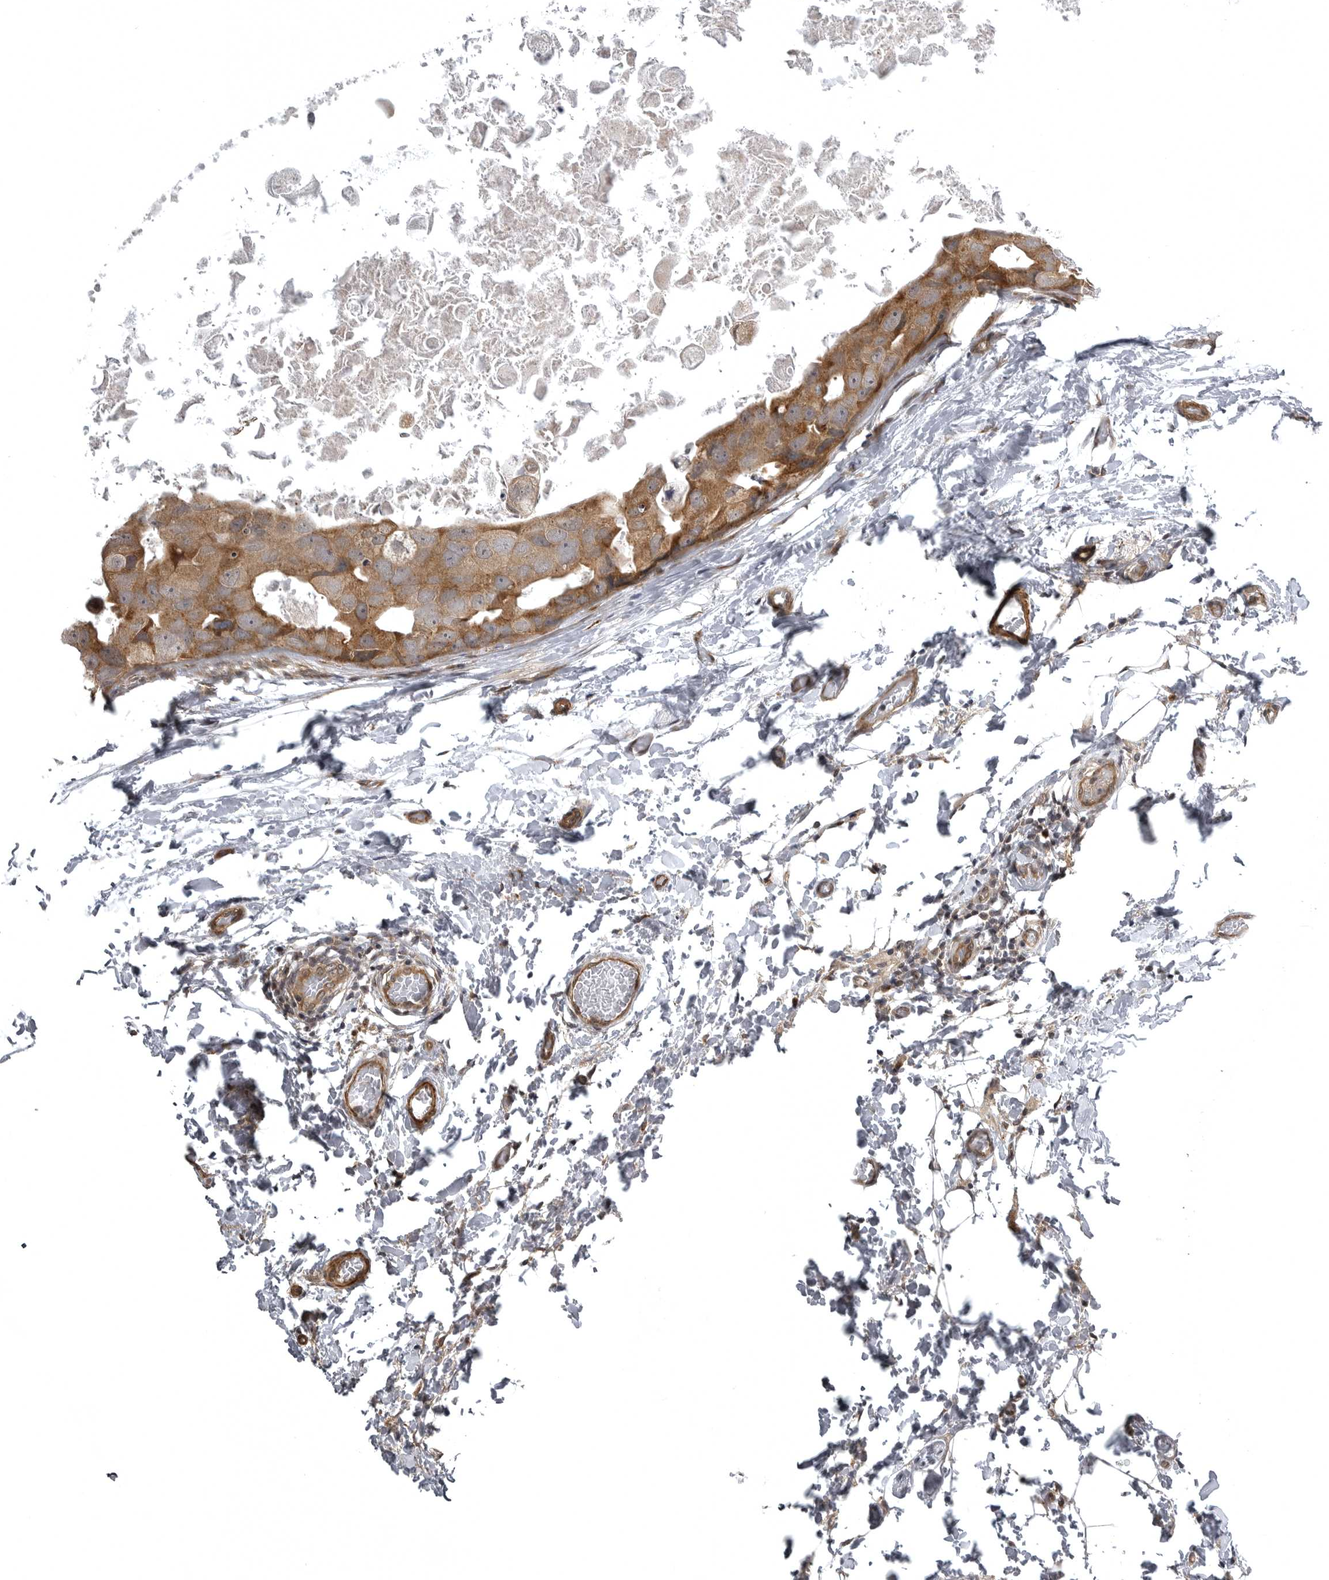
{"staining": {"intensity": "moderate", "quantity": ">75%", "location": "cytoplasmic/membranous"}, "tissue": "breast cancer", "cell_type": "Tumor cells", "image_type": "cancer", "snomed": [{"axis": "morphology", "description": "Duct carcinoma"}, {"axis": "topography", "description": "Breast"}], "caption": "Moderate cytoplasmic/membranous staining is identified in approximately >75% of tumor cells in breast cancer. (DAB (3,3'-diaminobenzidine) = brown stain, brightfield microscopy at high magnification).", "gene": "SNX16", "patient": {"sex": "female", "age": 62}}